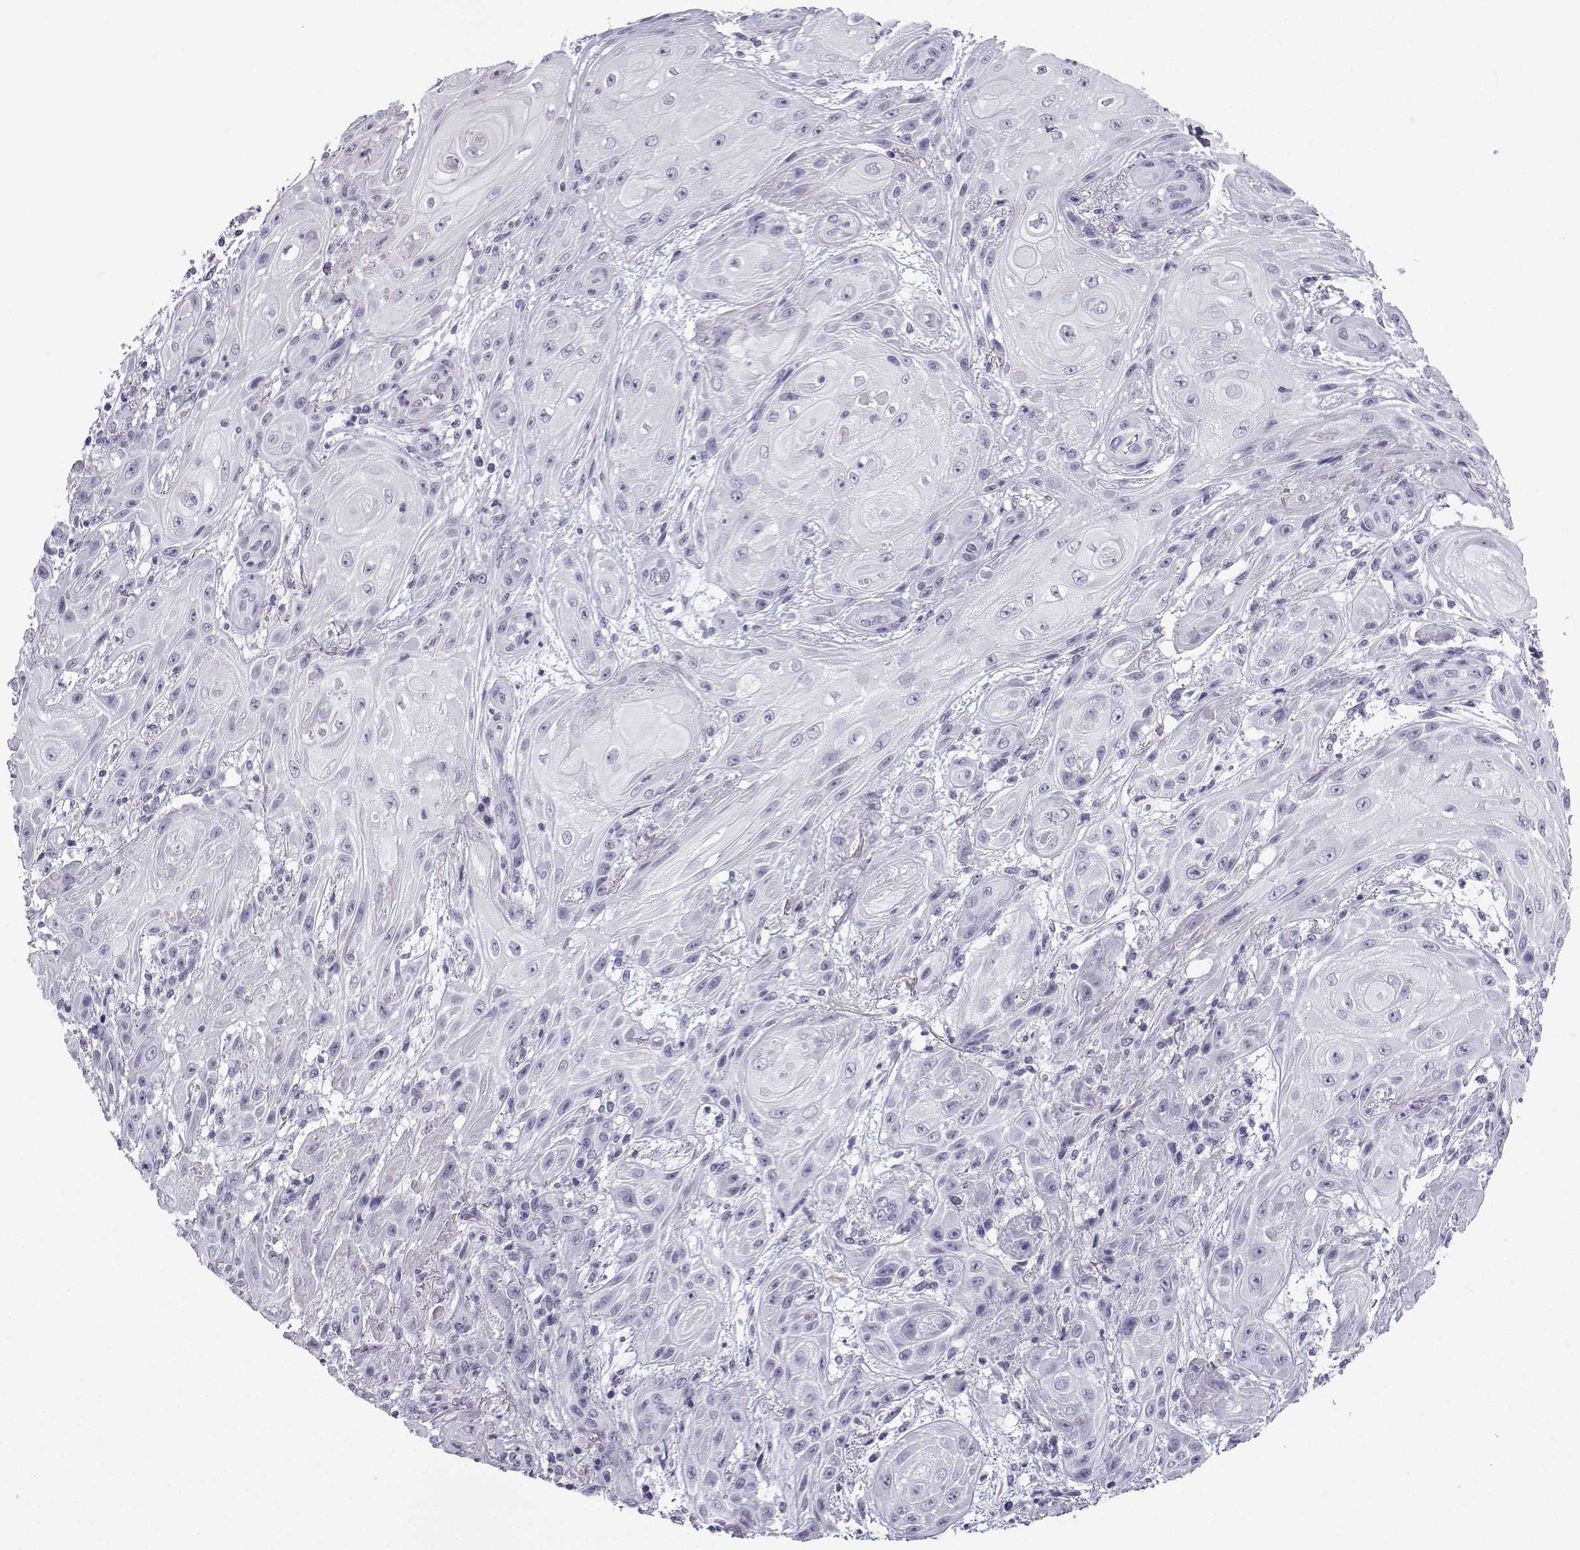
{"staining": {"intensity": "negative", "quantity": "none", "location": "none"}, "tissue": "skin cancer", "cell_type": "Tumor cells", "image_type": "cancer", "snomed": [{"axis": "morphology", "description": "Squamous cell carcinoma, NOS"}, {"axis": "topography", "description": "Skin"}], "caption": "Immunohistochemical staining of skin cancer (squamous cell carcinoma) shows no significant staining in tumor cells.", "gene": "MRGBP", "patient": {"sex": "male", "age": 62}}